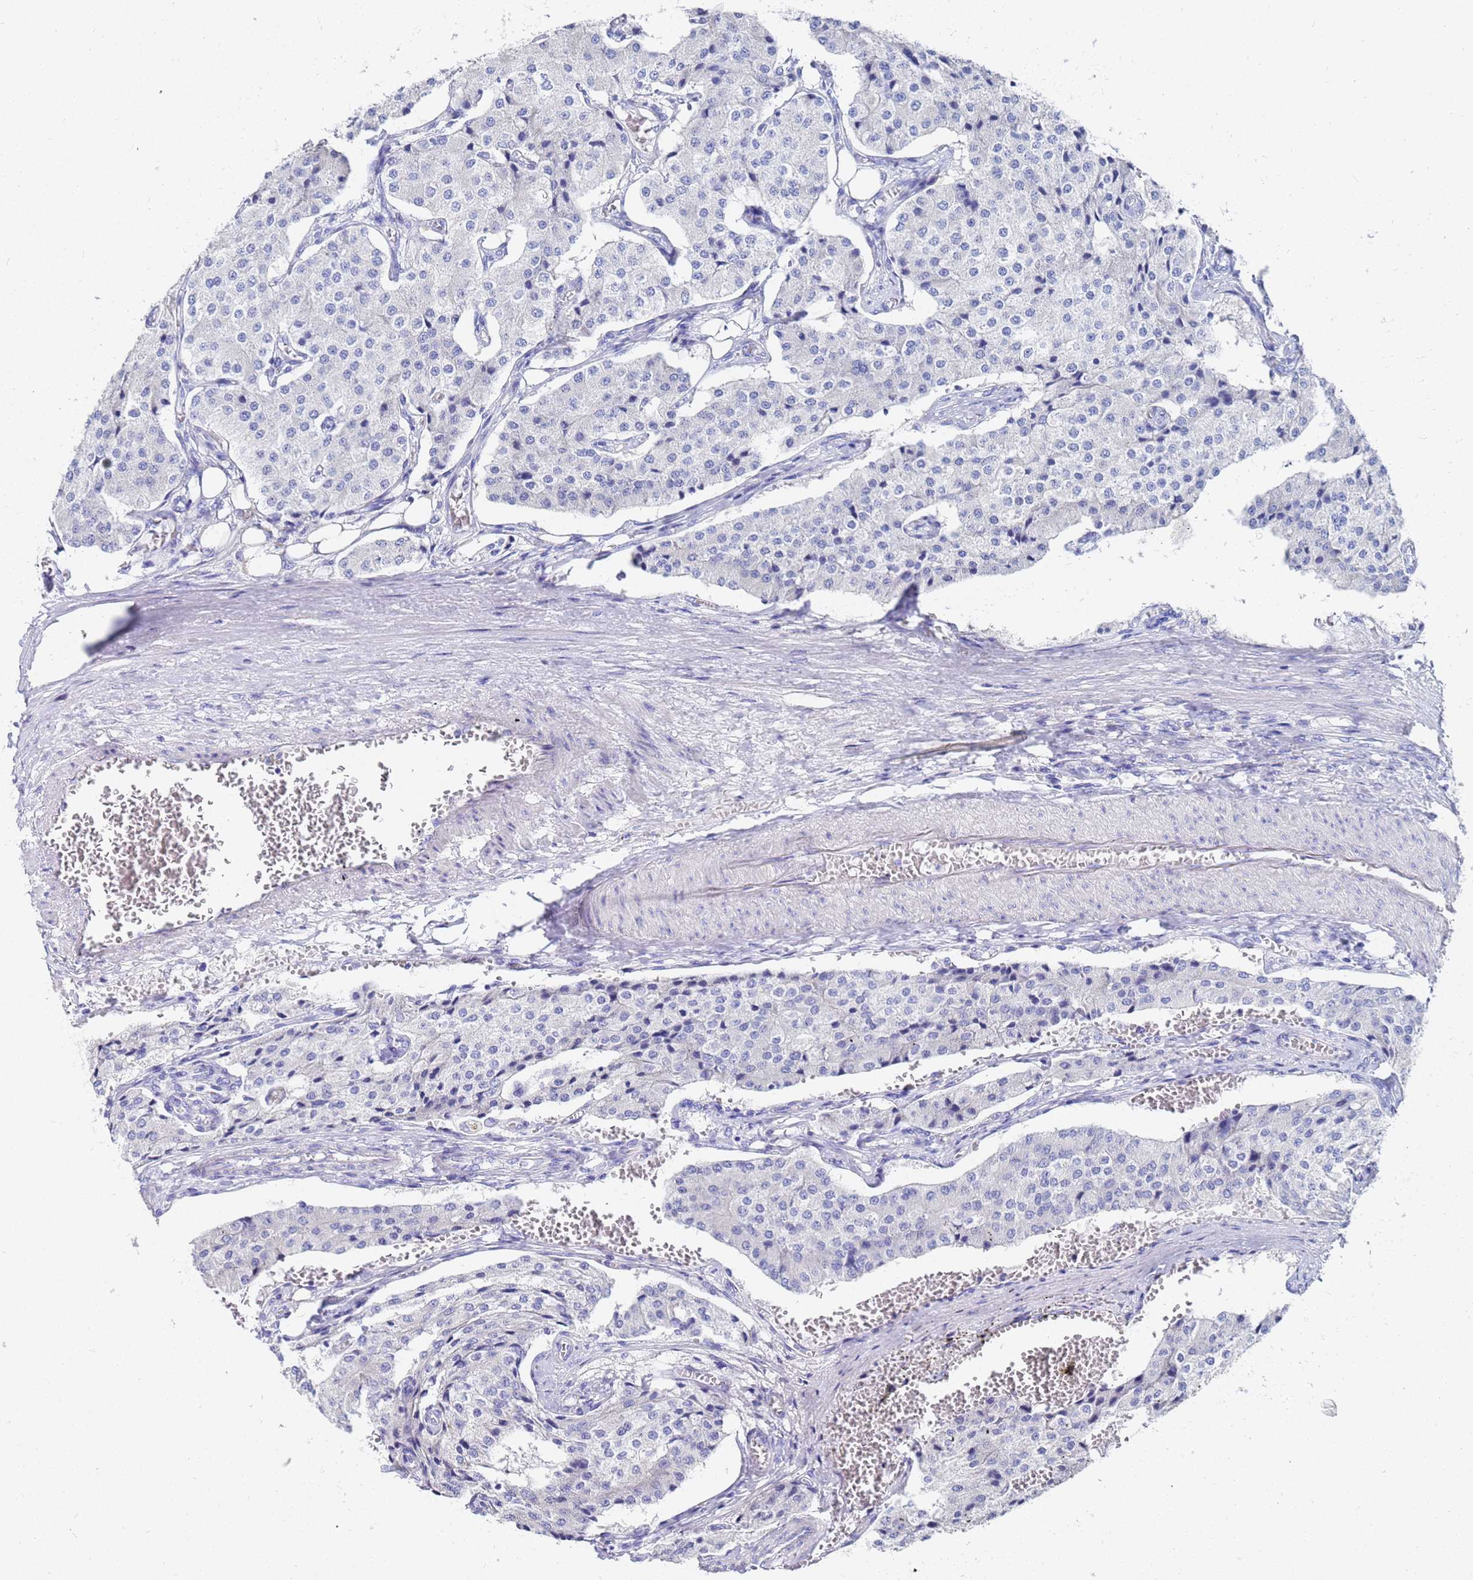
{"staining": {"intensity": "weak", "quantity": "<25%", "location": "cytoplasmic/membranous"}, "tissue": "carcinoid", "cell_type": "Tumor cells", "image_type": "cancer", "snomed": [{"axis": "morphology", "description": "Carcinoid, malignant, NOS"}, {"axis": "topography", "description": "Colon"}], "caption": "An IHC histopathology image of malignant carcinoid is shown. There is no staining in tumor cells of malignant carcinoid.", "gene": "C2orf72", "patient": {"sex": "female", "age": 52}}